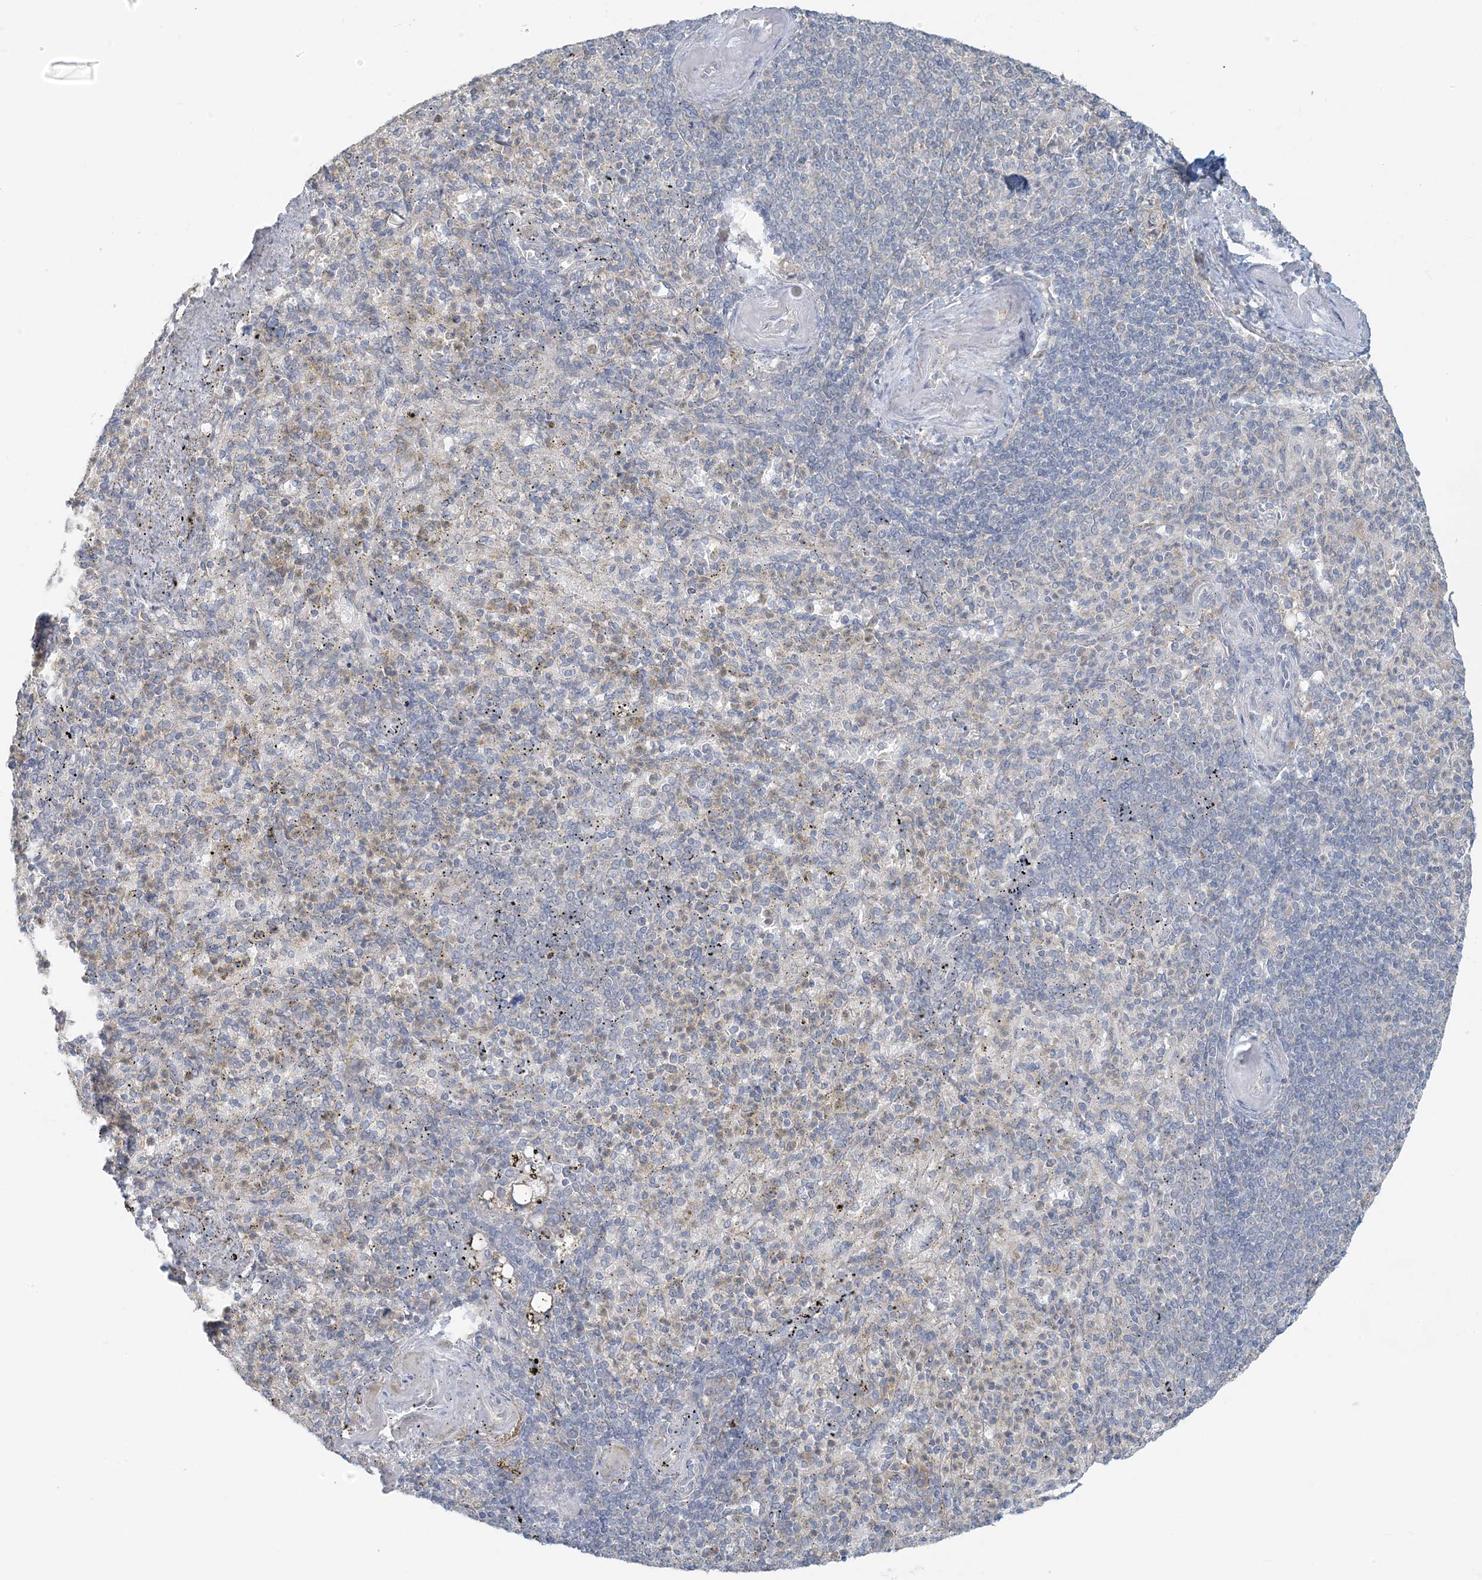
{"staining": {"intensity": "negative", "quantity": "none", "location": "none"}, "tissue": "spleen", "cell_type": "Cells in red pulp", "image_type": "normal", "snomed": [{"axis": "morphology", "description": "Normal tissue, NOS"}, {"axis": "topography", "description": "Spleen"}], "caption": "DAB (3,3'-diaminobenzidine) immunohistochemical staining of benign spleen demonstrates no significant positivity in cells in red pulp. (Brightfield microscopy of DAB IHC at high magnification).", "gene": "EEFSEC", "patient": {"sex": "female", "age": 74}}